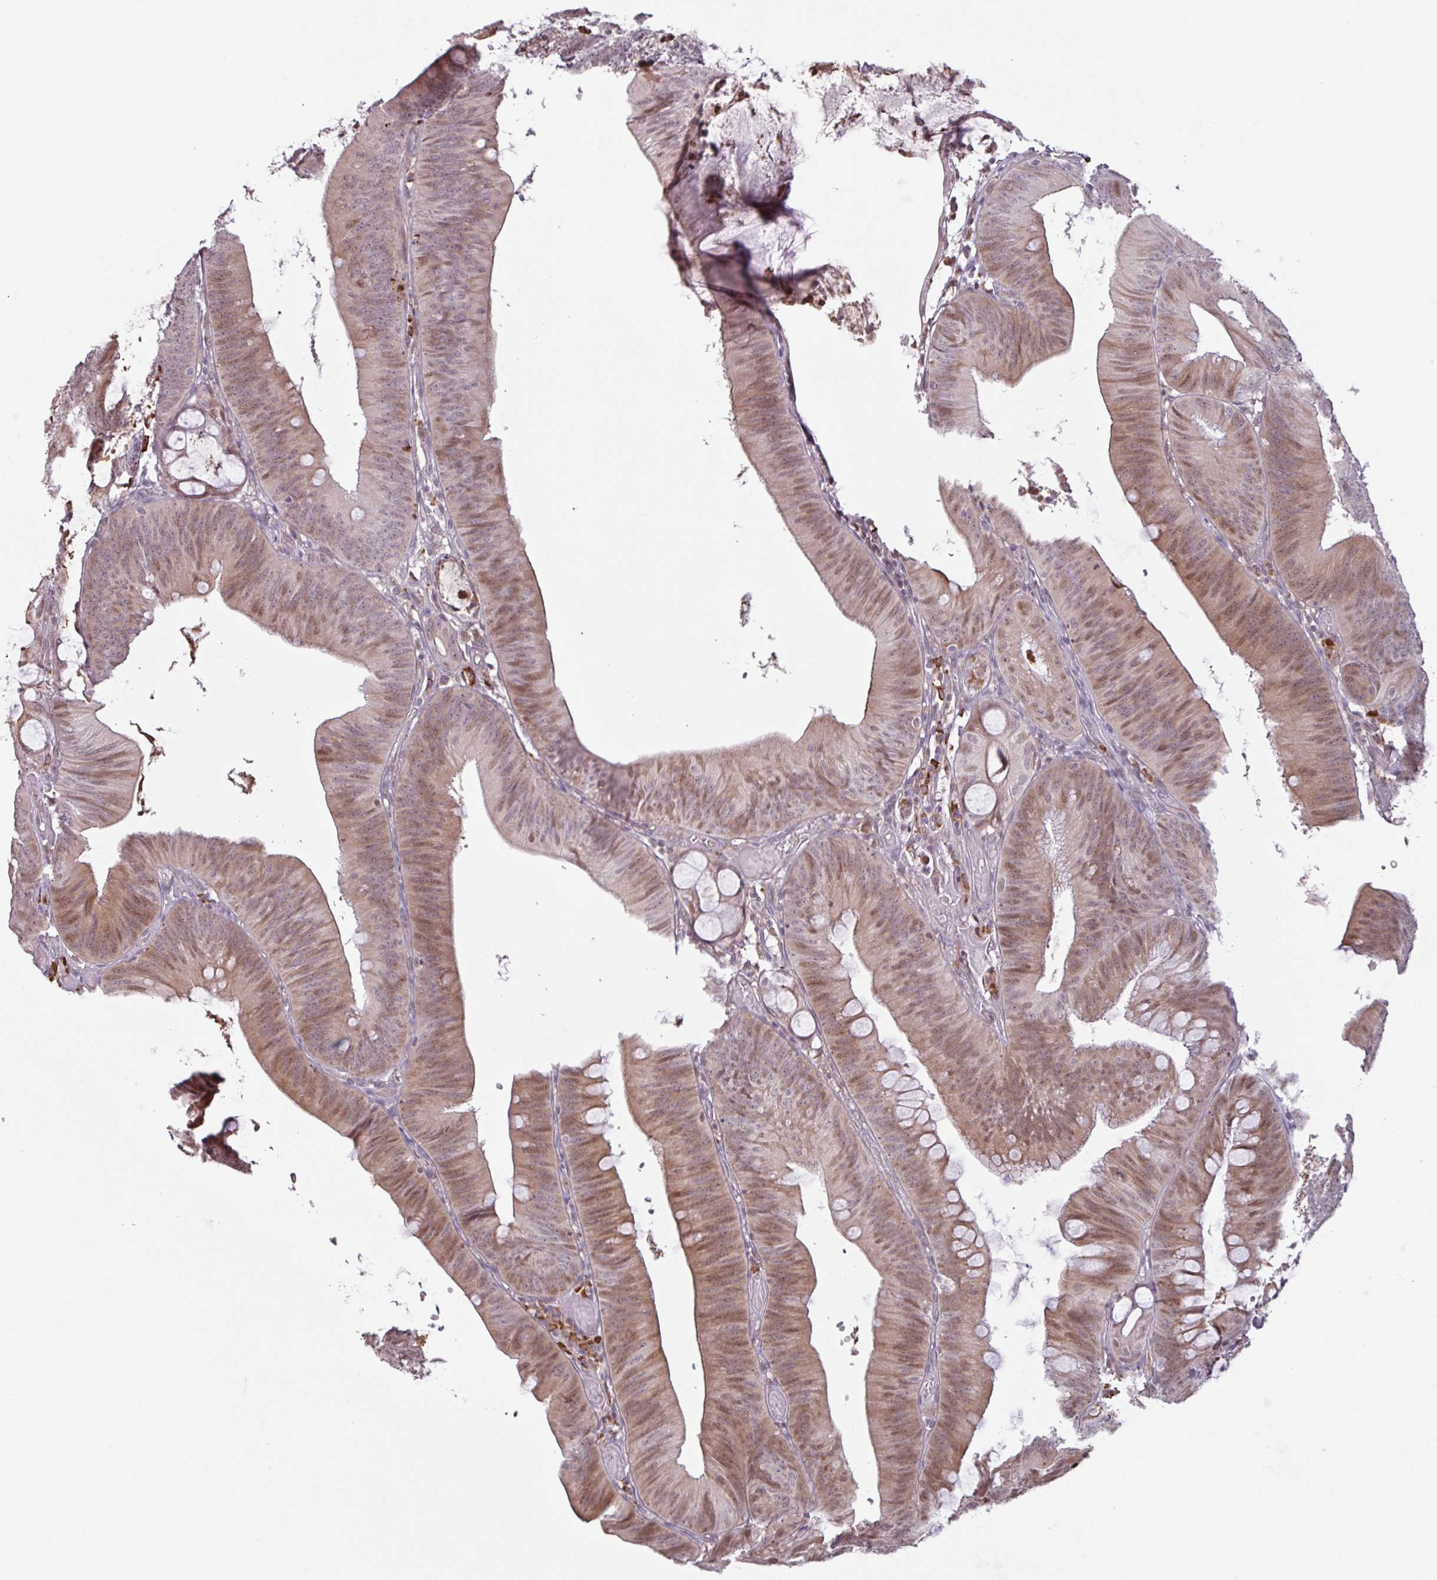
{"staining": {"intensity": "moderate", "quantity": "25%-75%", "location": "cytoplasmic/membranous,nuclear"}, "tissue": "colorectal cancer", "cell_type": "Tumor cells", "image_type": "cancer", "snomed": [{"axis": "morphology", "description": "Adenocarcinoma, NOS"}, {"axis": "topography", "description": "Colon"}], "caption": "Colorectal adenocarcinoma stained with a protein marker reveals moderate staining in tumor cells.", "gene": "TAF1D", "patient": {"sex": "male", "age": 84}}